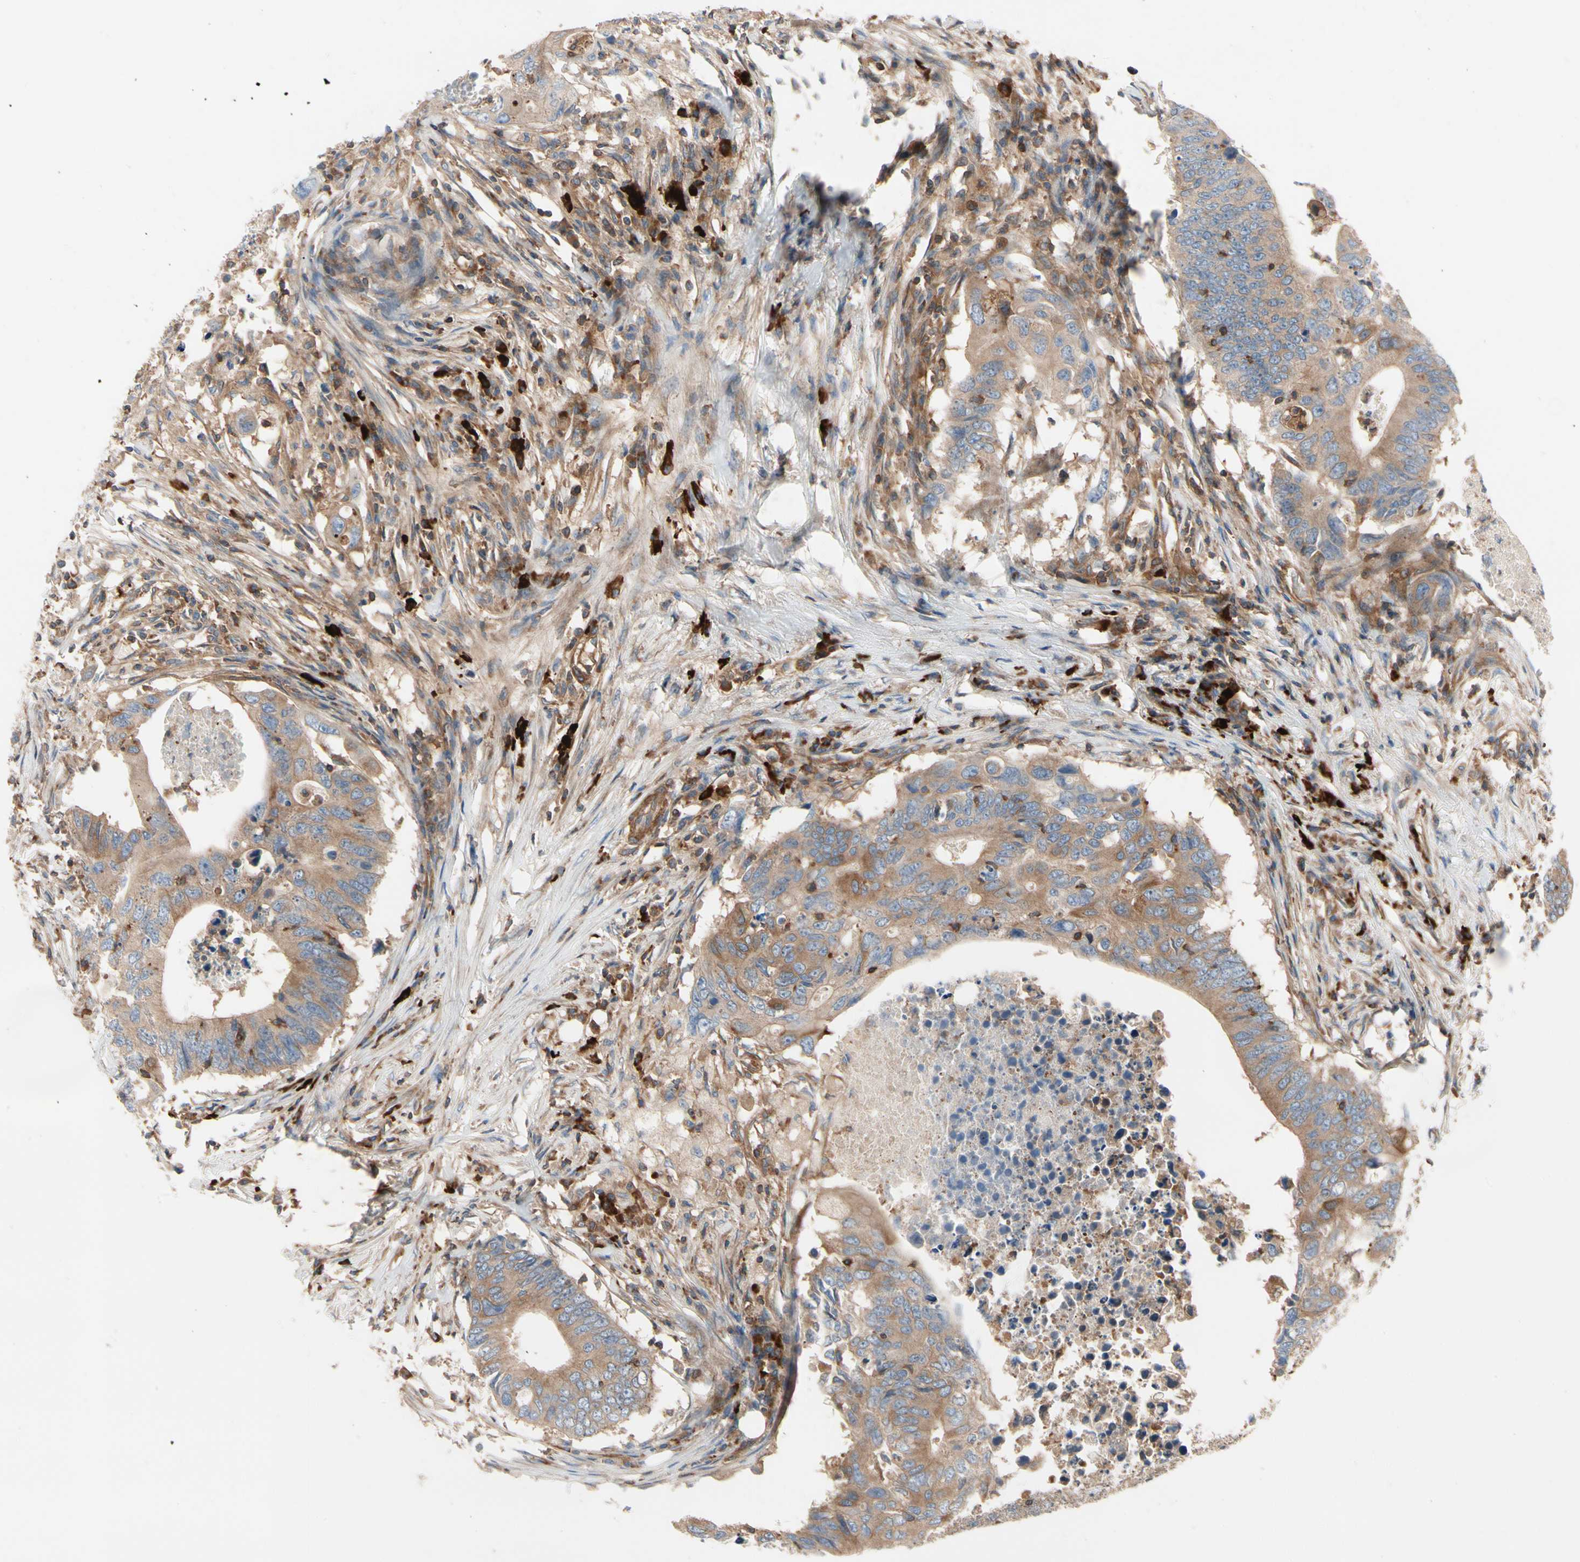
{"staining": {"intensity": "moderate", "quantity": ">75%", "location": "cytoplasmic/membranous"}, "tissue": "colorectal cancer", "cell_type": "Tumor cells", "image_type": "cancer", "snomed": [{"axis": "morphology", "description": "Adenocarcinoma, NOS"}, {"axis": "topography", "description": "Colon"}], "caption": "High-power microscopy captured an immunohistochemistry (IHC) image of adenocarcinoma (colorectal), revealing moderate cytoplasmic/membranous positivity in about >75% of tumor cells.", "gene": "ROCK1", "patient": {"sex": "male", "age": 71}}